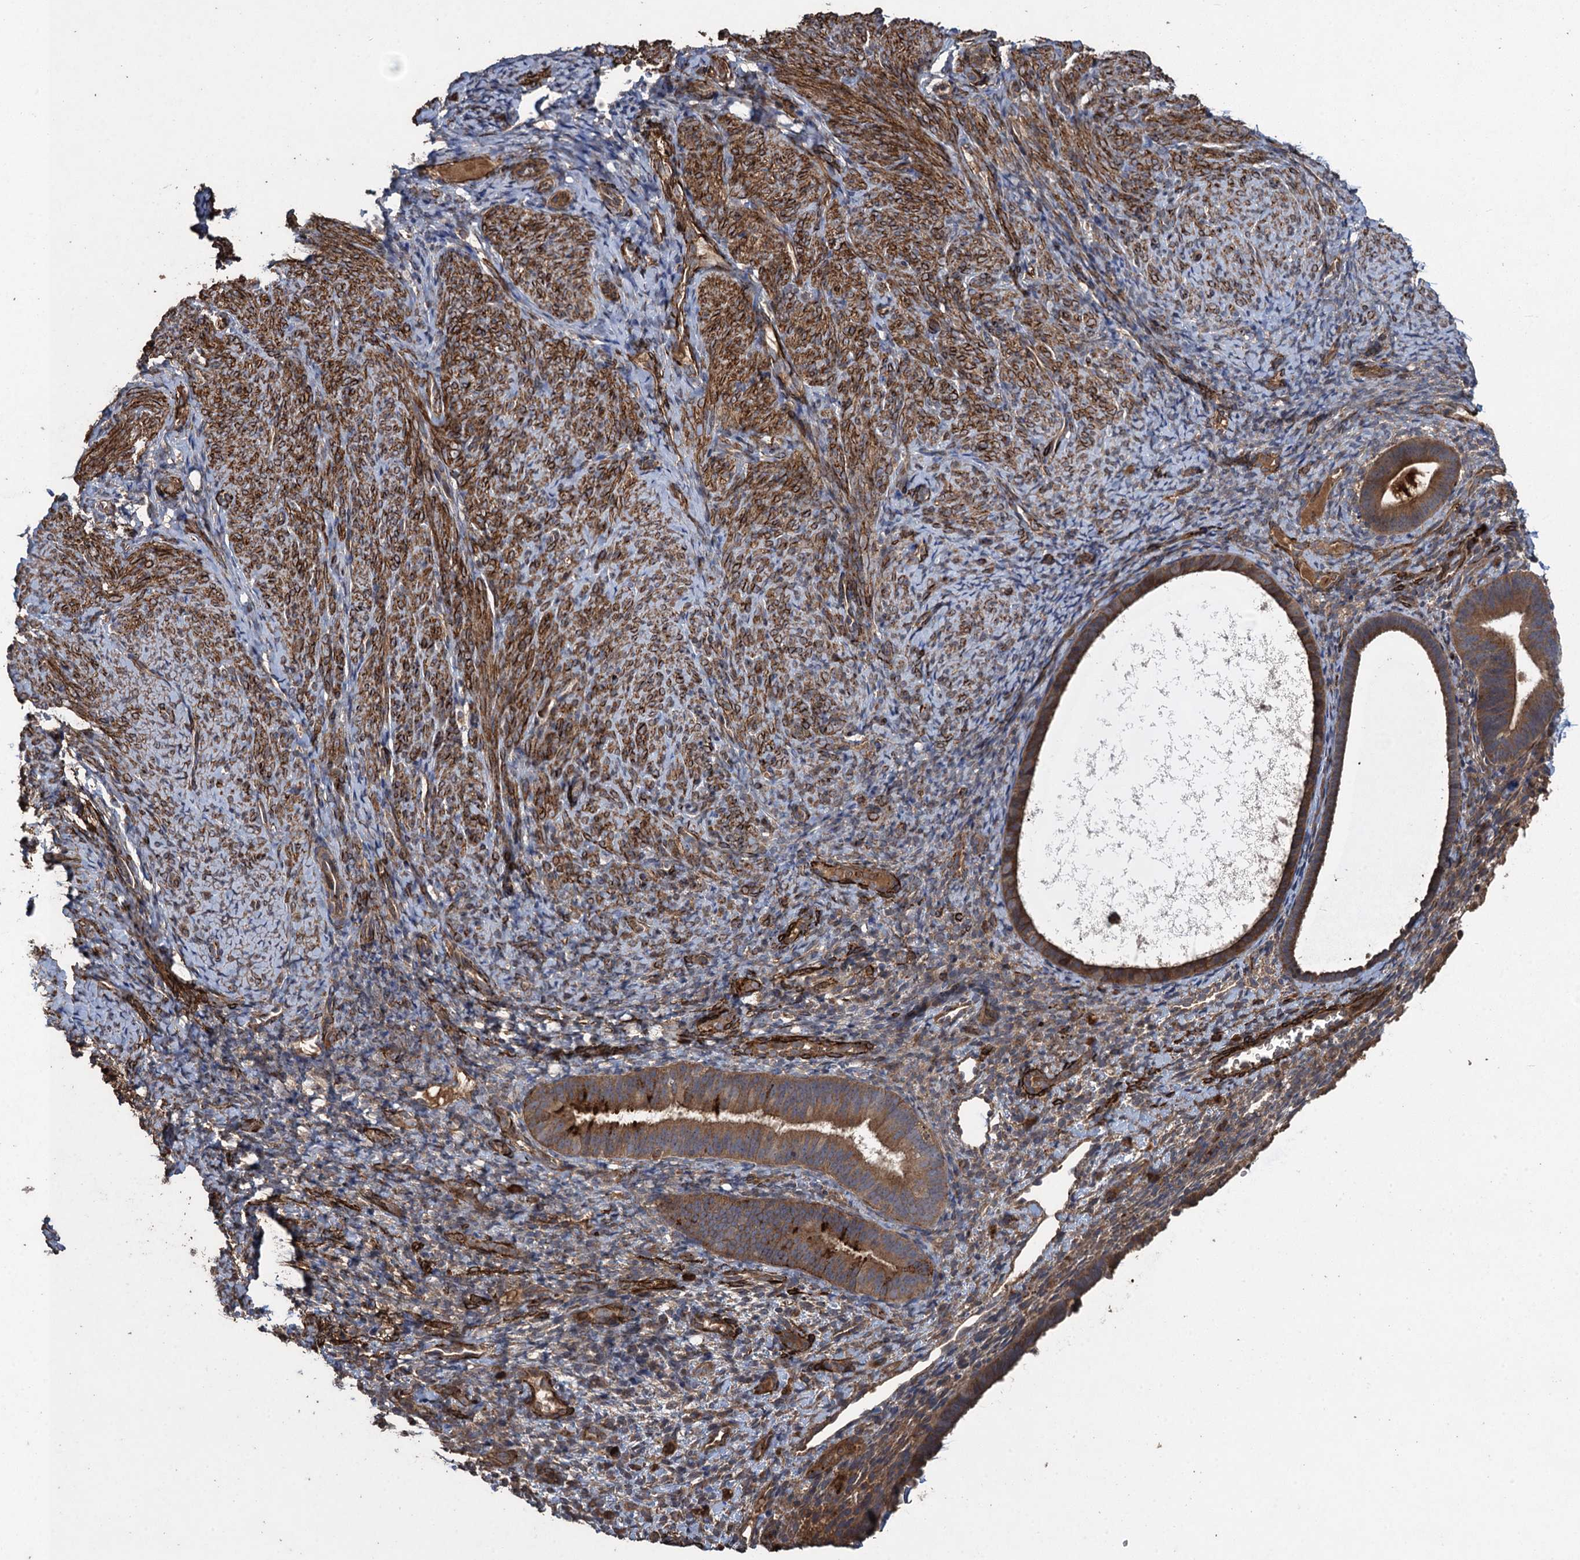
{"staining": {"intensity": "weak", "quantity": "<25%", "location": "cytoplasmic/membranous"}, "tissue": "endometrium", "cell_type": "Cells in endometrial stroma", "image_type": "normal", "snomed": [{"axis": "morphology", "description": "Normal tissue, NOS"}, {"axis": "topography", "description": "Endometrium"}], "caption": "An image of endometrium stained for a protein demonstrates no brown staining in cells in endometrial stroma. (Immunohistochemistry, brightfield microscopy, high magnification).", "gene": "TXNDC11", "patient": {"sex": "female", "age": 65}}